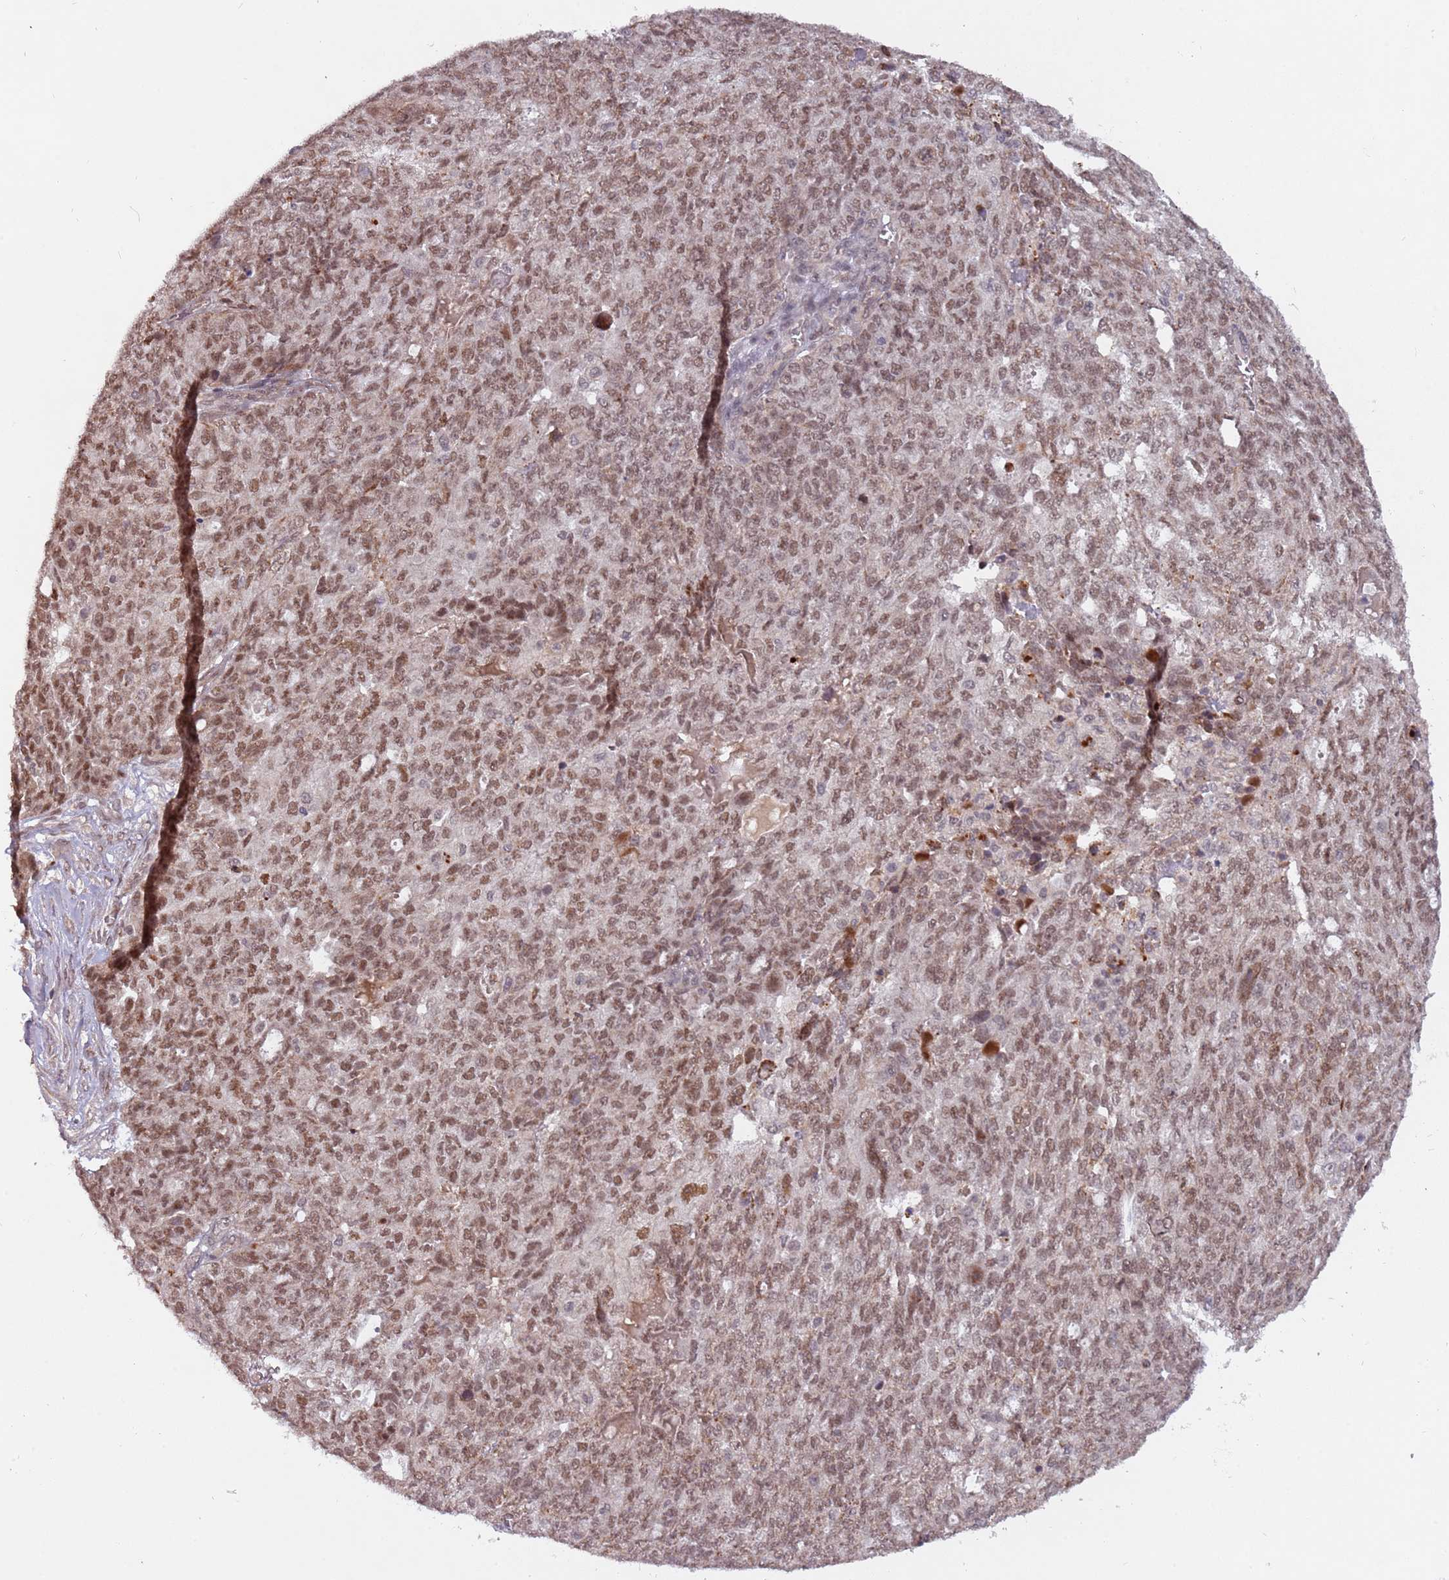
{"staining": {"intensity": "moderate", "quantity": ">75%", "location": "nuclear"}, "tissue": "ovarian cancer", "cell_type": "Tumor cells", "image_type": "cancer", "snomed": [{"axis": "morphology", "description": "Cystadenocarcinoma, serous, NOS"}, {"axis": "topography", "description": "Soft tissue"}, {"axis": "topography", "description": "Ovary"}], "caption": "The immunohistochemical stain labels moderate nuclear positivity in tumor cells of serous cystadenocarcinoma (ovarian) tissue. The staining is performed using DAB brown chromogen to label protein expression. The nuclei are counter-stained blue using hematoxylin.", "gene": "SUDS3", "patient": {"sex": "female", "age": 57}}